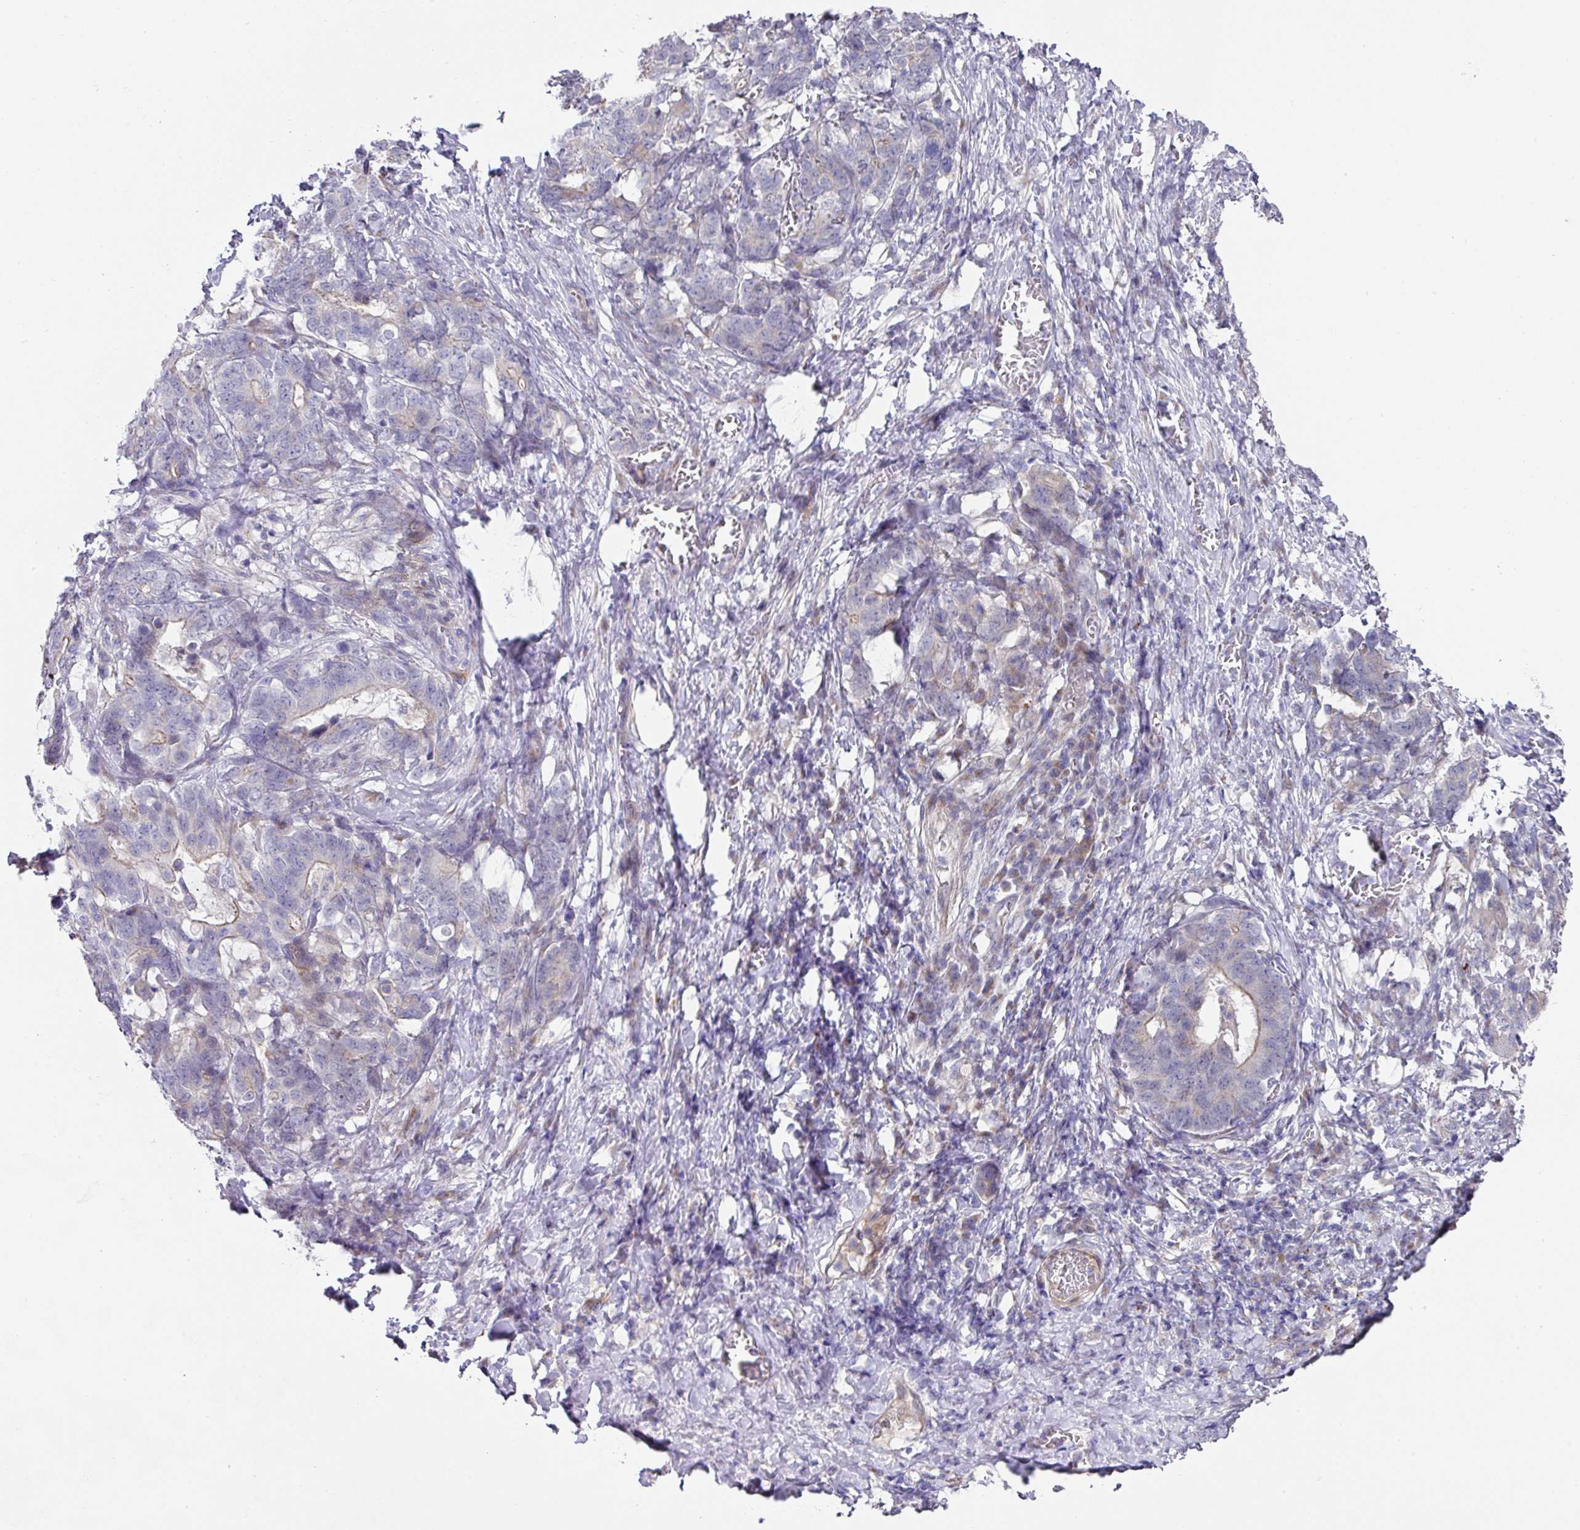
{"staining": {"intensity": "weak", "quantity": "<25%", "location": "cytoplasmic/membranous"}, "tissue": "stomach cancer", "cell_type": "Tumor cells", "image_type": "cancer", "snomed": [{"axis": "morphology", "description": "Normal tissue, NOS"}, {"axis": "morphology", "description": "Adenocarcinoma, NOS"}, {"axis": "topography", "description": "Stomach"}], "caption": "Tumor cells are negative for brown protein staining in adenocarcinoma (stomach).", "gene": "TARM1", "patient": {"sex": "female", "age": 64}}